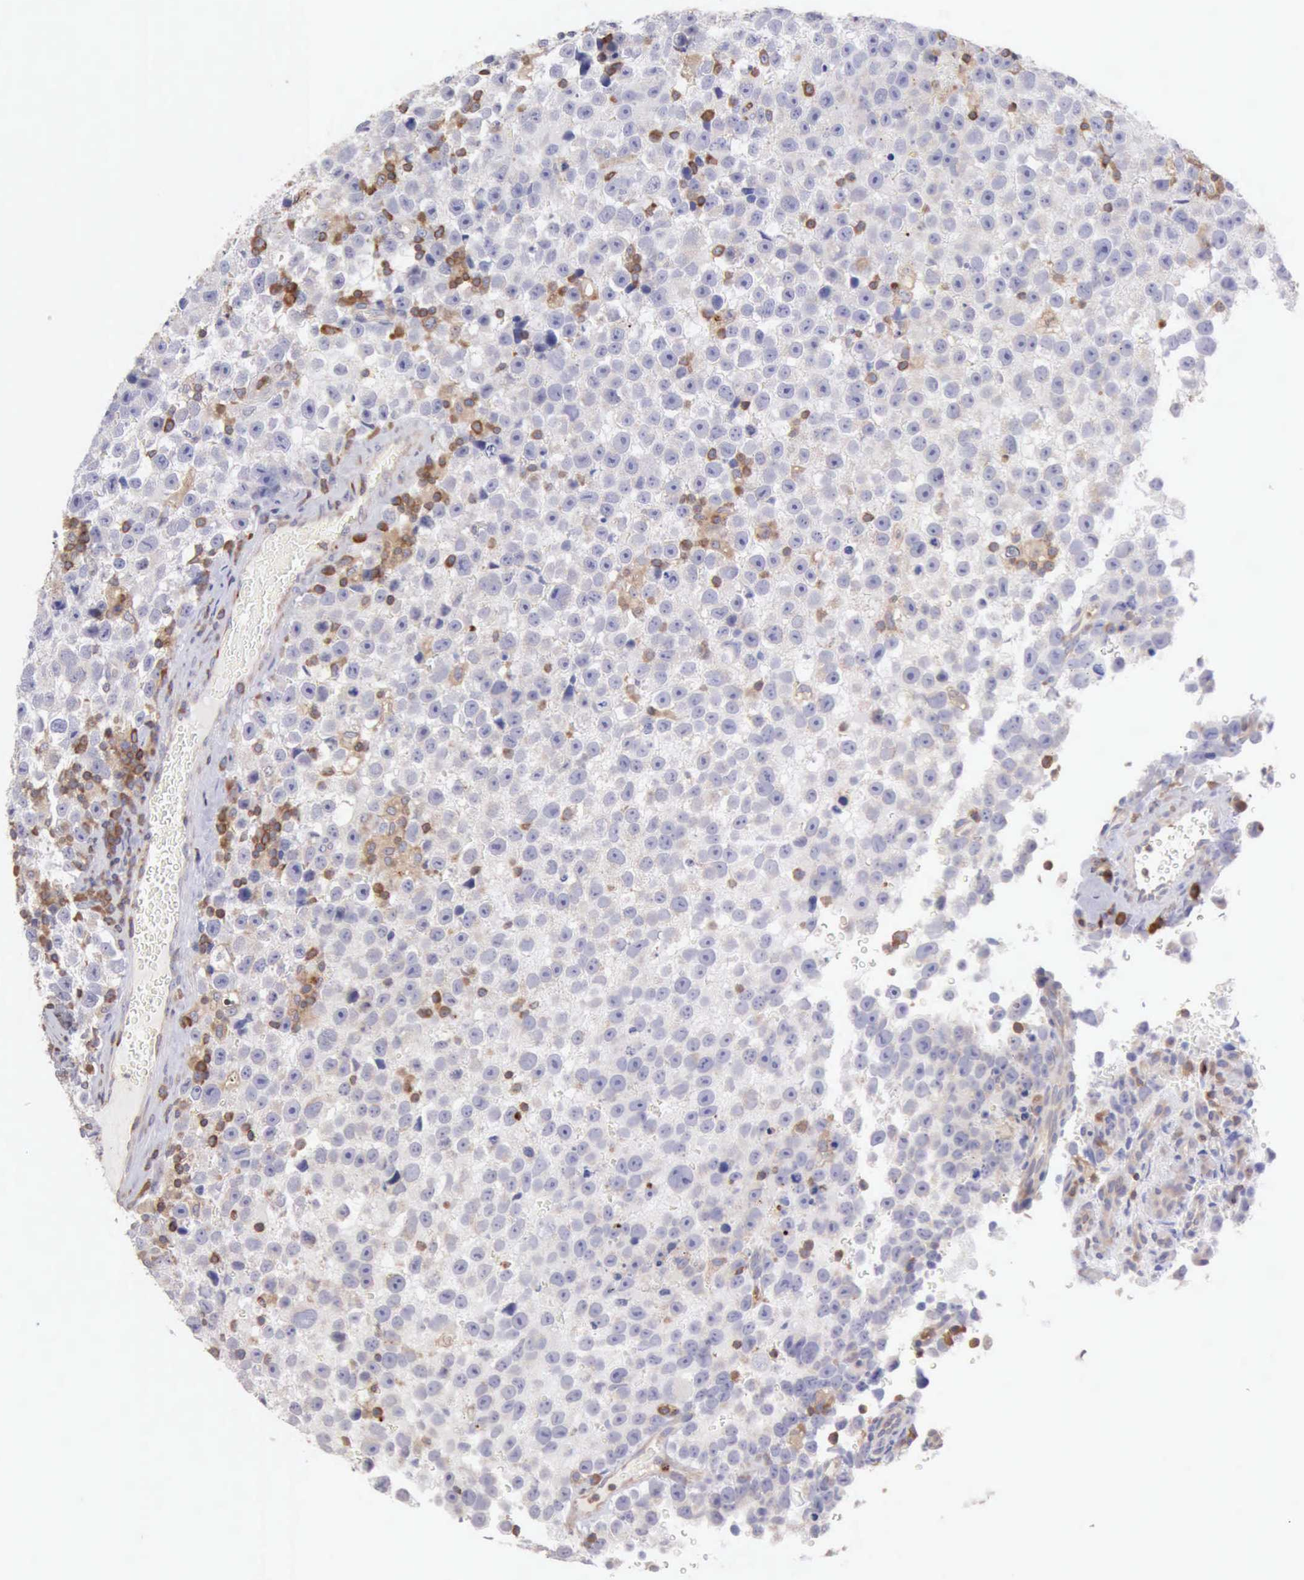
{"staining": {"intensity": "negative", "quantity": "none", "location": "none"}, "tissue": "testis cancer", "cell_type": "Tumor cells", "image_type": "cancer", "snomed": [{"axis": "morphology", "description": "Seminoma, NOS"}, {"axis": "topography", "description": "Testis"}], "caption": "The image exhibits no significant expression in tumor cells of seminoma (testis).", "gene": "SASH3", "patient": {"sex": "male", "age": 33}}